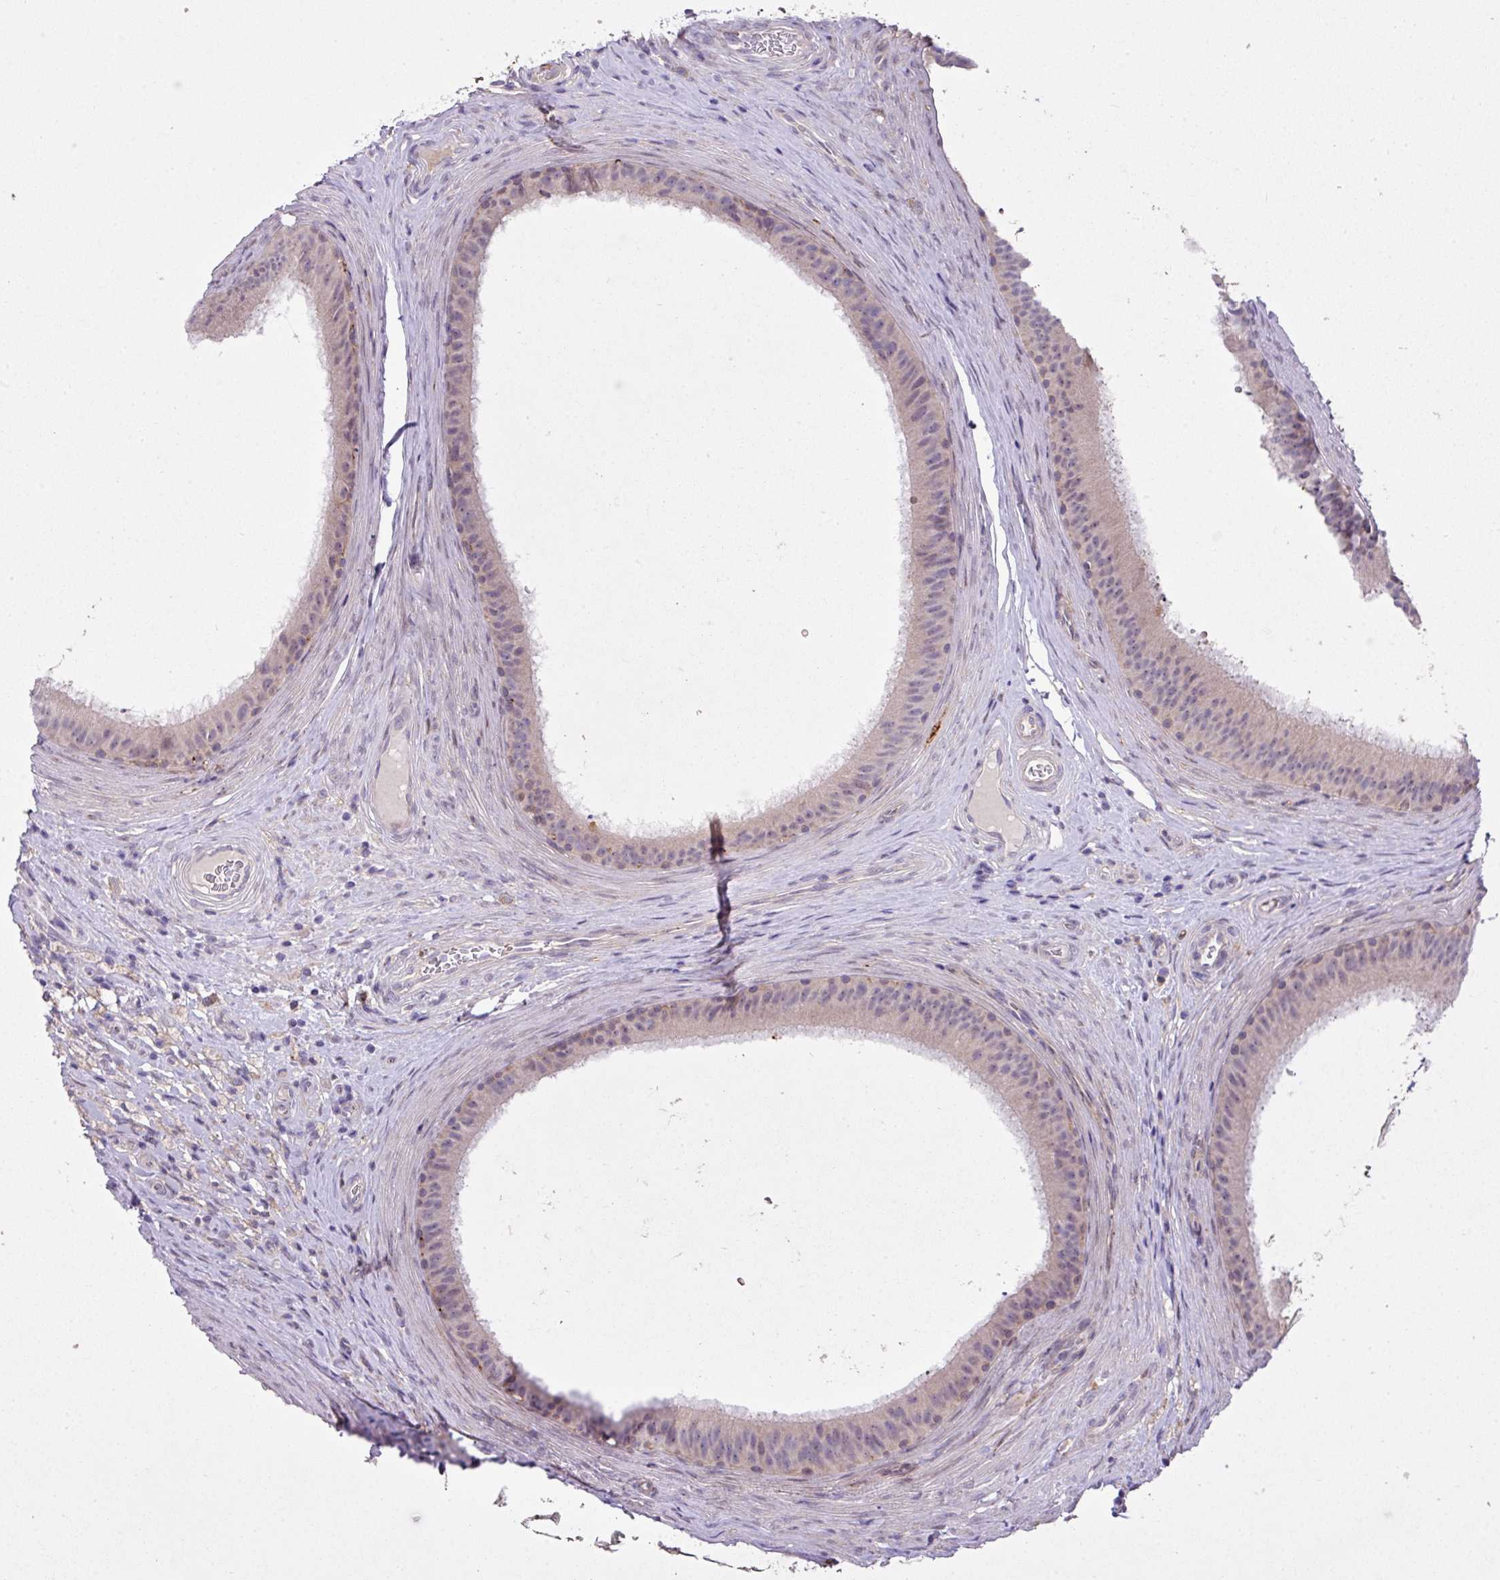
{"staining": {"intensity": "weak", "quantity": "25%-75%", "location": "cytoplasmic/membranous"}, "tissue": "epididymis", "cell_type": "Glandular cells", "image_type": "normal", "snomed": [{"axis": "morphology", "description": "Normal tissue, NOS"}, {"axis": "topography", "description": "Testis"}, {"axis": "topography", "description": "Epididymis"}], "caption": "DAB (3,3'-diaminobenzidine) immunohistochemical staining of benign human epididymis reveals weak cytoplasmic/membranous protein expression in approximately 25%-75% of glandular cells. (Stains: DAB (3,3'-diaminobenzidine) in brown, nuclei in blue, Microscopy: brightfield microscopy at high magnification).", "gene": "RPP25L", "patient": {"sex": "male", "age": 41}}